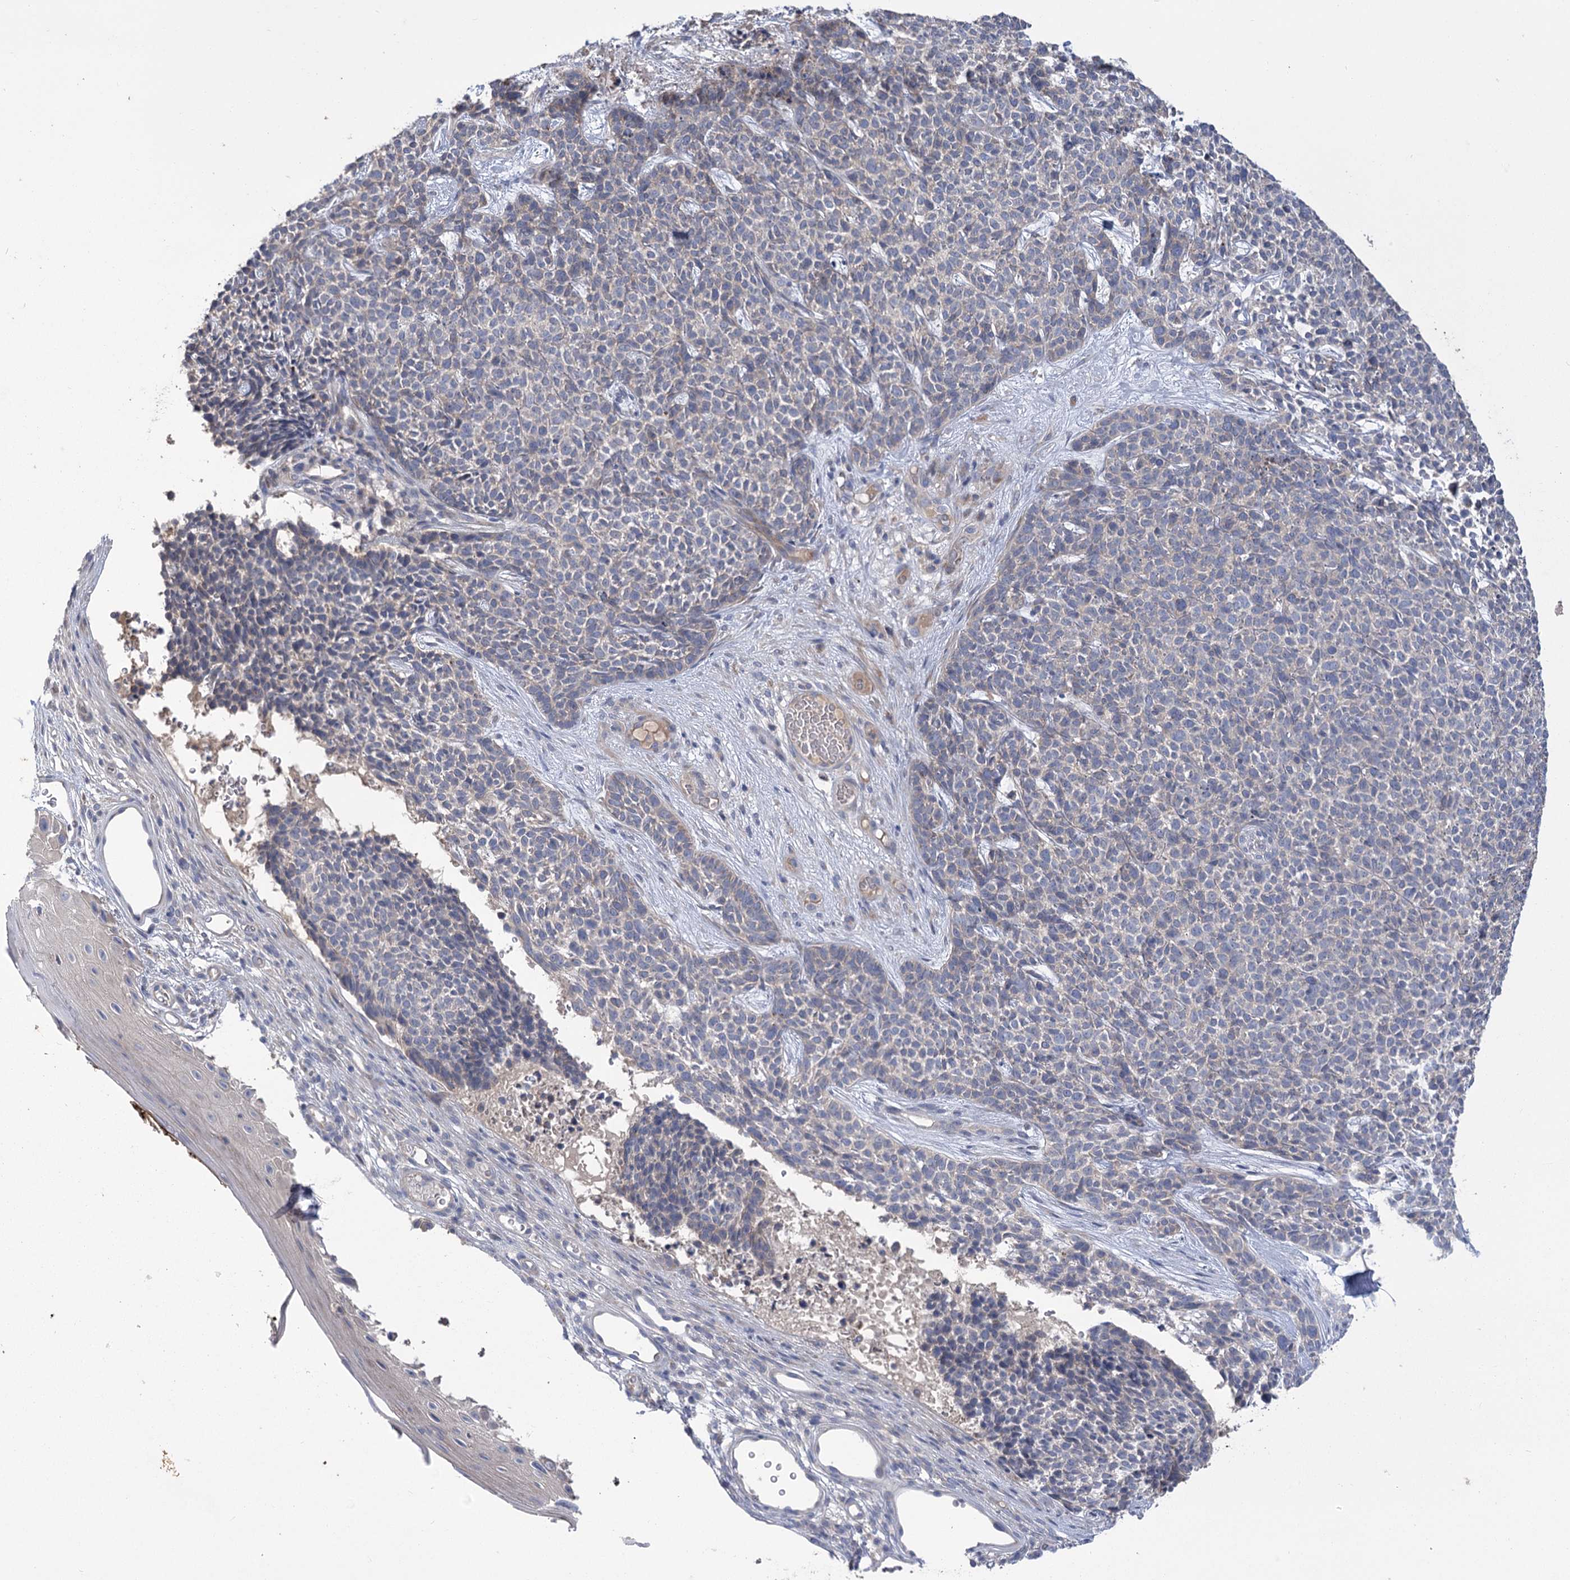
{"staining": {"intensity": "negative", "quantity": "none", "location": "none"}, "tissue": "skin cancer", "cell_type": "Tumor cells", "image_type": "cancer", "snomed": [{"axis": "morphology", "description": "Basal cell carcinoma"}, {"axis": "topography", "description": "Skin"}], "caption": "This is an immunohistochemistry photomicrograph of skin cancer. There is no staining in tumor cells.", "gene": "PBLD", "patient": {"sex": "female", "age": 84}}